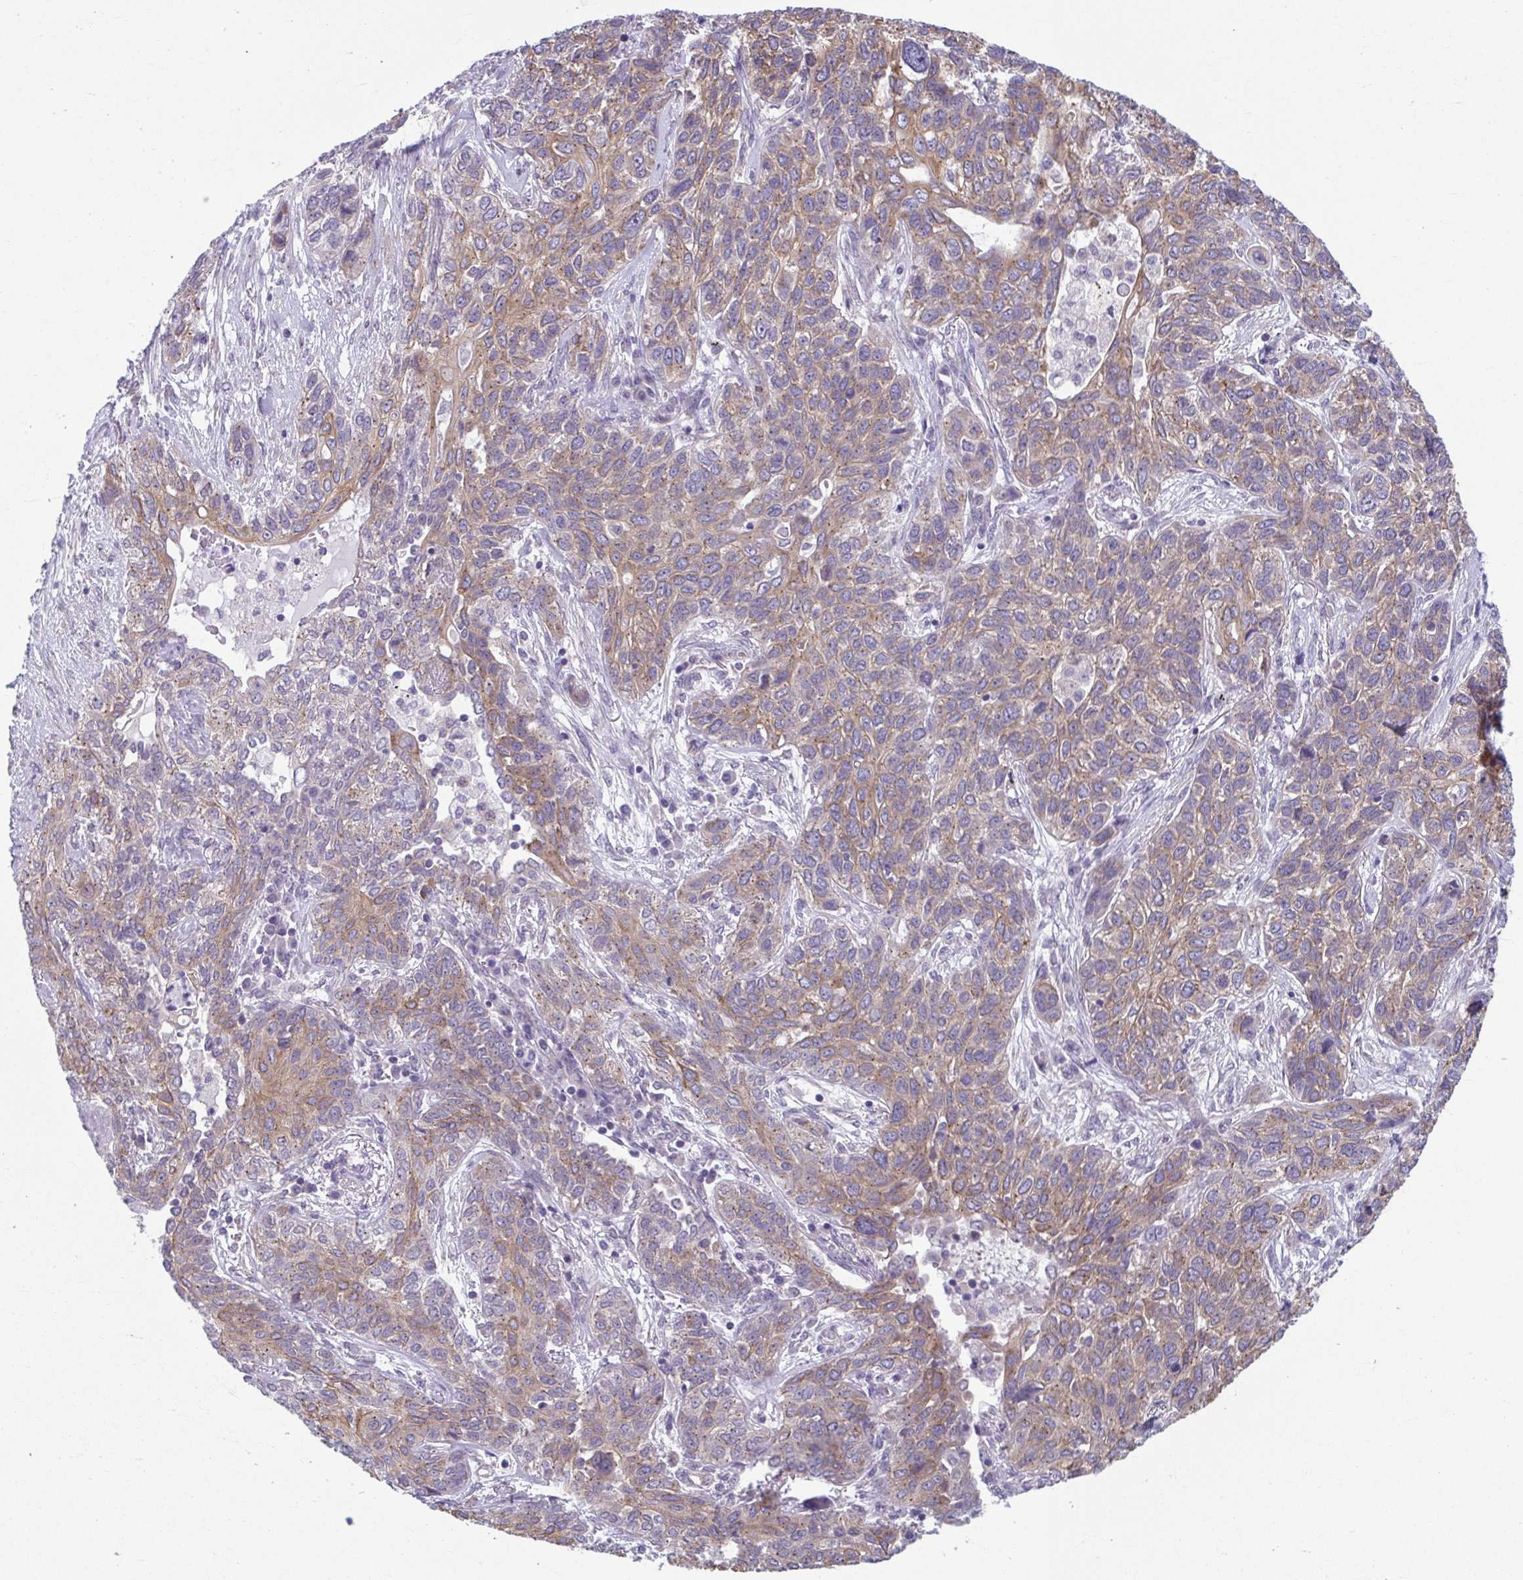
{"staining": {"intensity": "weak", "quantity": ">75%", "location": "cytoplasmic/membranous"}, "tissue": "lung cancer", "cell_type": "Tumor cells", "image_type": "cancer", "snomed": [{"axis": "morphology", "description": "Squamous cell carcinoma, NOS"}, {"axis": "topography", "description": "Lung"}], "caption": "Lung cancer stained with DAB immunohistochemistry exhibits low levels of weak cytoplasmic/membranous staining in approximately >75% of tumor cells.", "gene": "TMEM108", "patient": {"sex": "female", "age": 70}}